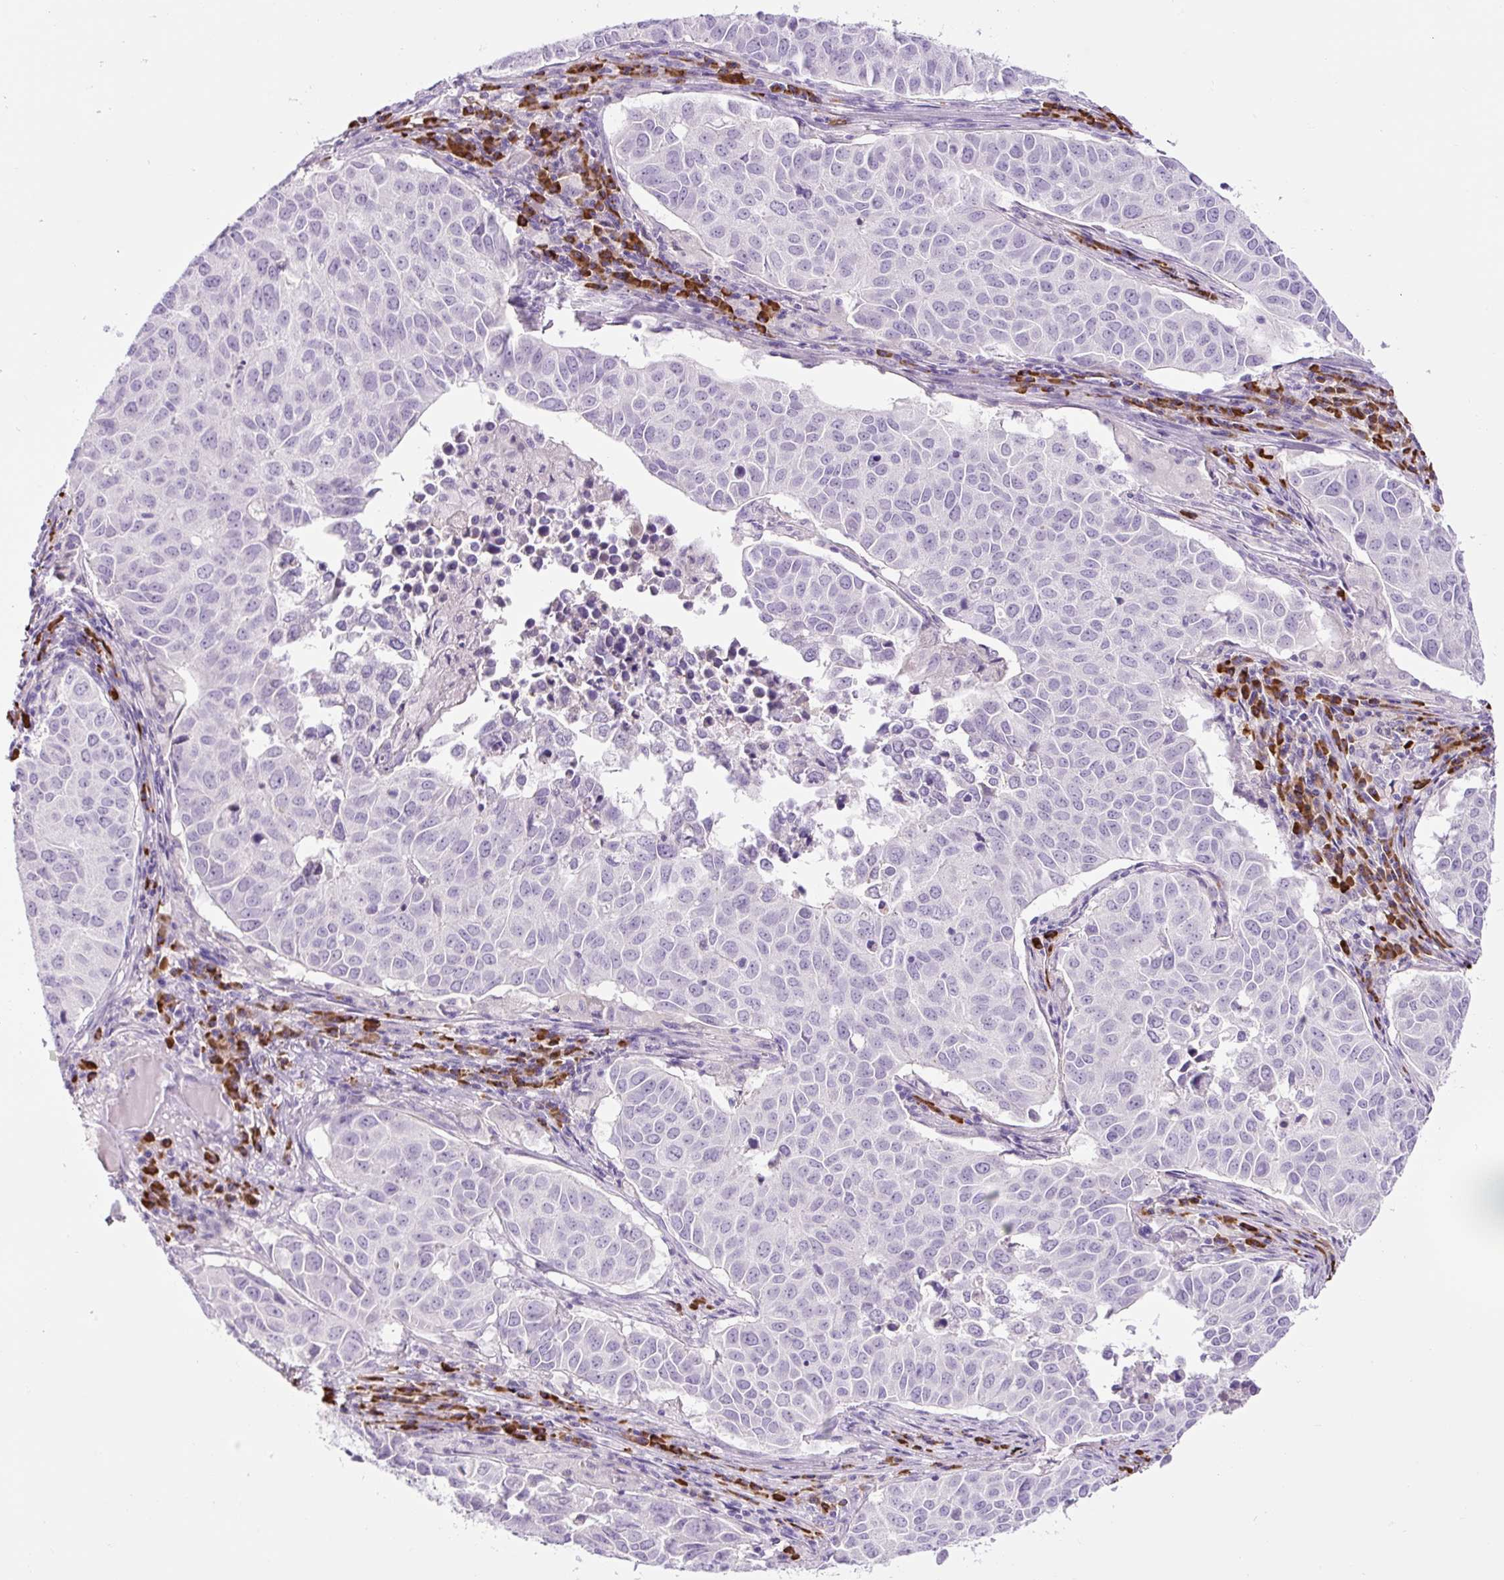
{"staining": {"intensity": "negative", "quantity": "none", "location": "none"}, "tissue": "lung cancer", "cell_type": "Tumor cells", "image_type": "cancer", "snomed": [{"axis": "morphology", "description": "Adenocarcinoma, NOS"}, {"axis": "topography", "description": "Lung"}], "caption": "This photomicrograph is of lung cancer (adenocarcinoma) stained with immunohistochemistry to label a protein in brown with the nuclei are counter-stained blue. There is no expression in tumor cells. (Brightfield microscopy of DAB (3,3'-diaminobenzidine) immunohistochemistry at high magnification).", "gene": "RNF212B", "patient": {"sex": "female", "age": 50}}